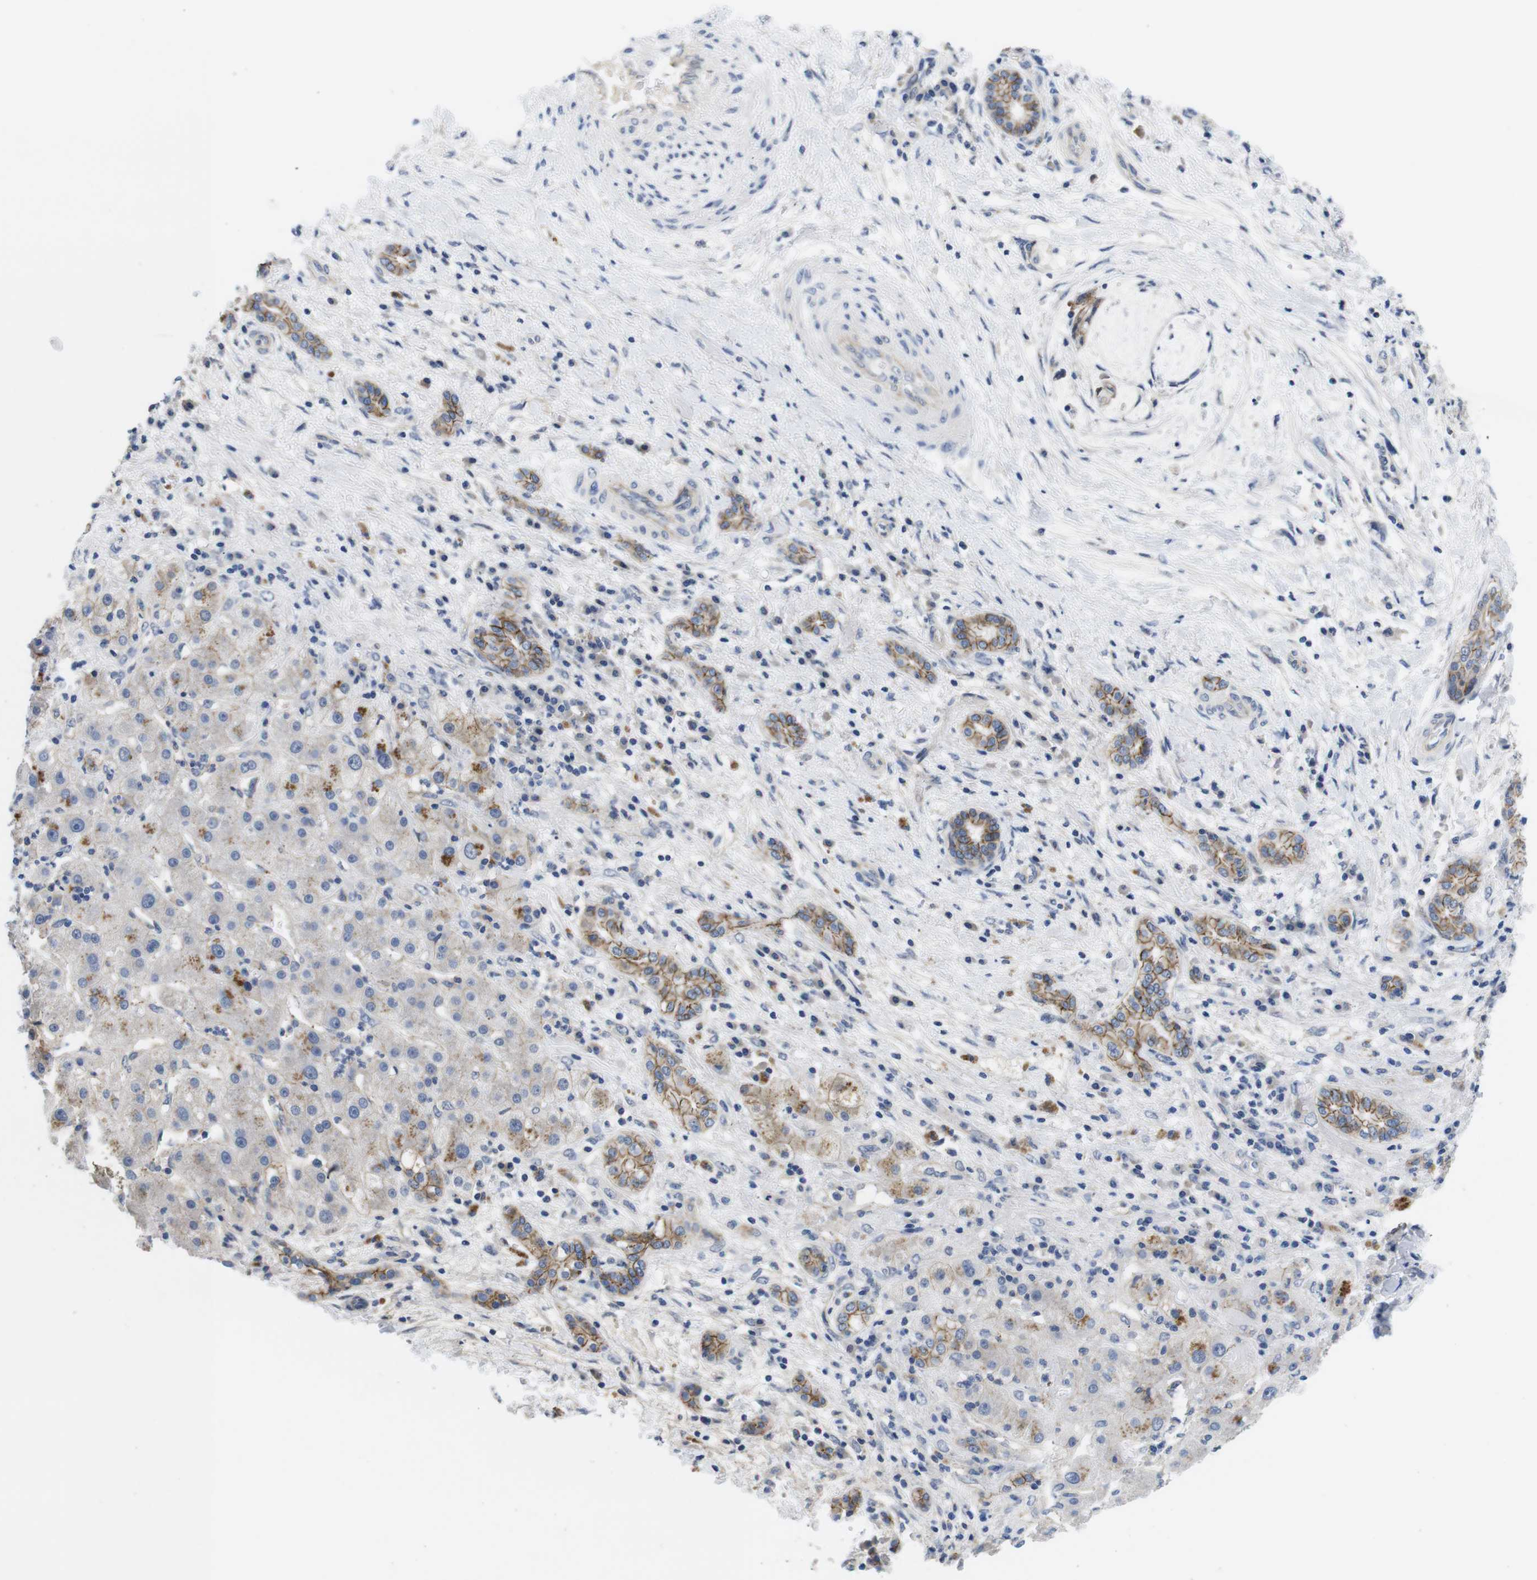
{"staining": {"intensity": "moderate", "quantity": ">75%", "location": "cytoplasmic/membranous"}, "tissue": "liver cancer", "cell_type": "Tumor cells", "image_type": "cancer", "snomed": [{"axis": "morphology", "description": "Cholangiocarcinoma"}, {"axis": "topography", "description": "Liver"}], "caption": "A high-resolution image shows IHC staining of cholangiocarcinoma (liver), which displays moderate cytoplasmic/membranous expression in about >75% of tumor cells.", "gene": "SCRIB", "patient": {"sex": "female", "age": 73}}